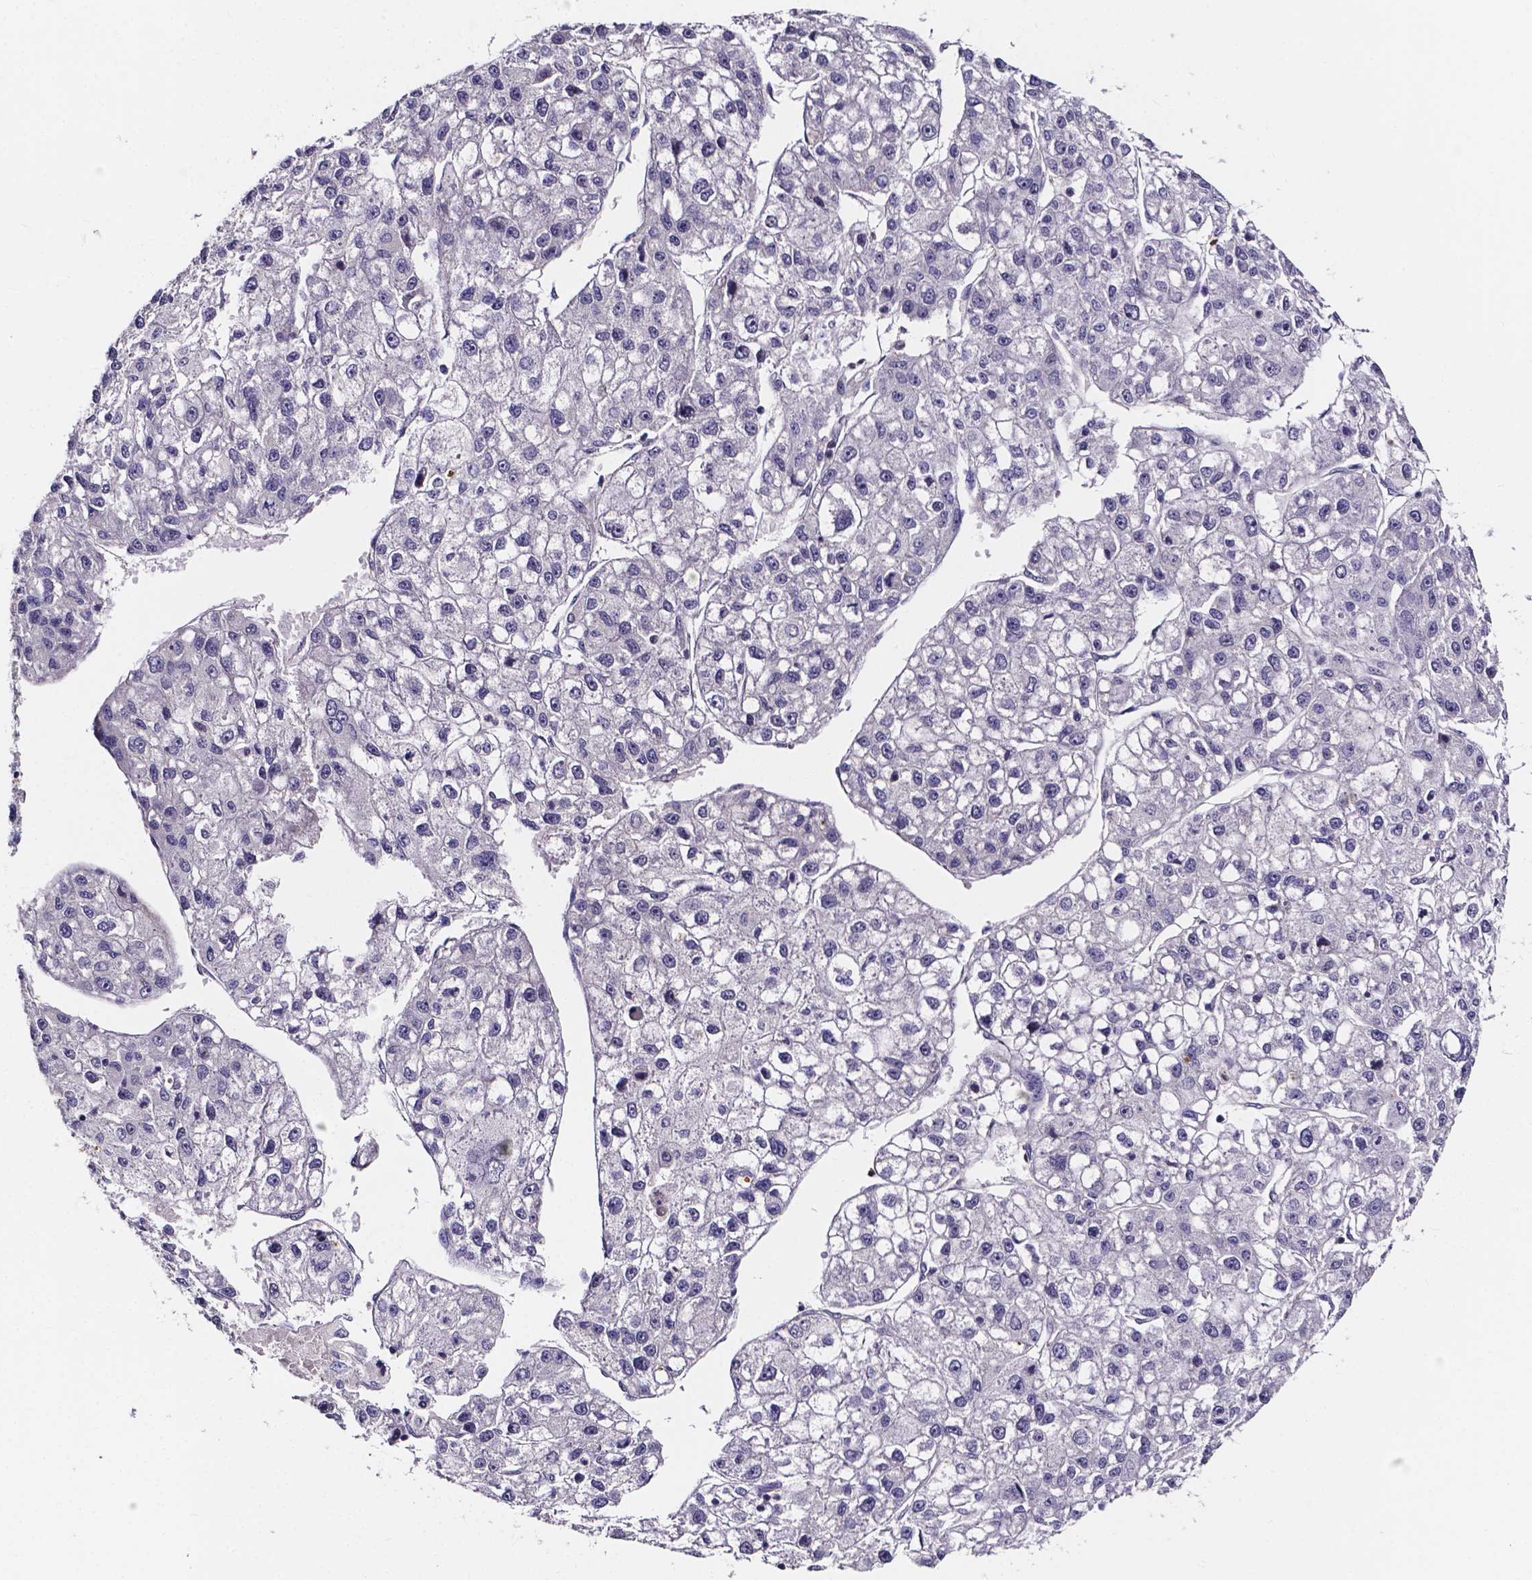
{"staining": {"intensity": "negative", "quantity": "none", "location": "none"}, "tissue": "liver cancer", "cell_type": "Tumor cells", "image_type": "cancer", "snomed": [{"axis": "morphology", "description": "Carcinoma, Hepatocellular, NOS"}, {"axis": "topography", "description": "Liver"}], "caption": "This is a photomicrograph of IHC staining of liver cancer (hepatocellular carcinoma), which shows no positivity in tumor cells.", "gene": "SPOCD1", "patient": {"sex": "male", "age": 56}}